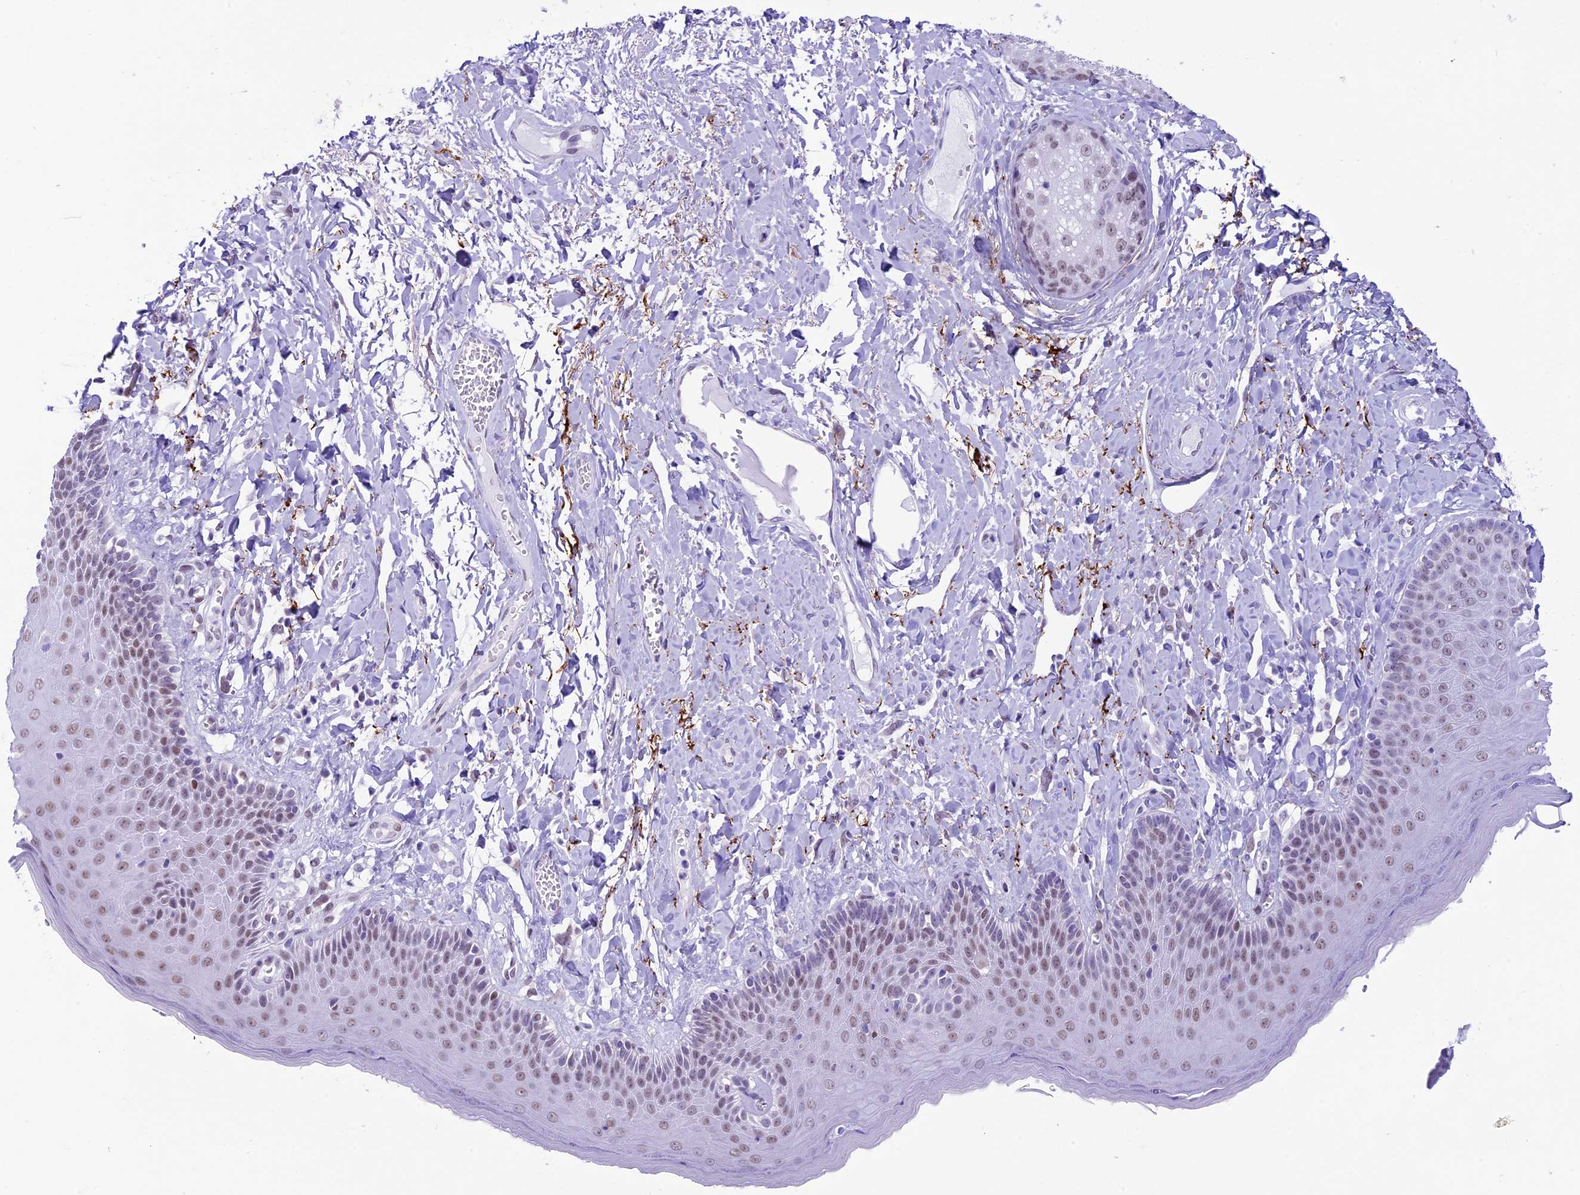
{"staining": {"intensity": "moderate", "quantity": "25%-75%", "location": "nuclear"}, "tissue": "skin", "cell_type": "Epidermal cells", "image_type": "normal", "snomed": [{"axis": "morphology", "description": "Normal tissue, NOS"}, {"axis": "topography", "description": "Anal"}], "caption": "Epidermal cells demonstrate medium levels of moderate nuclear positivity in approximately 25%-75% of cells in benign human skin. (Brightfield microscopy of DAB IHC at high magnification).", "gene": "RPS6KB1", "patient": {"sex": "male", "age": 69}}